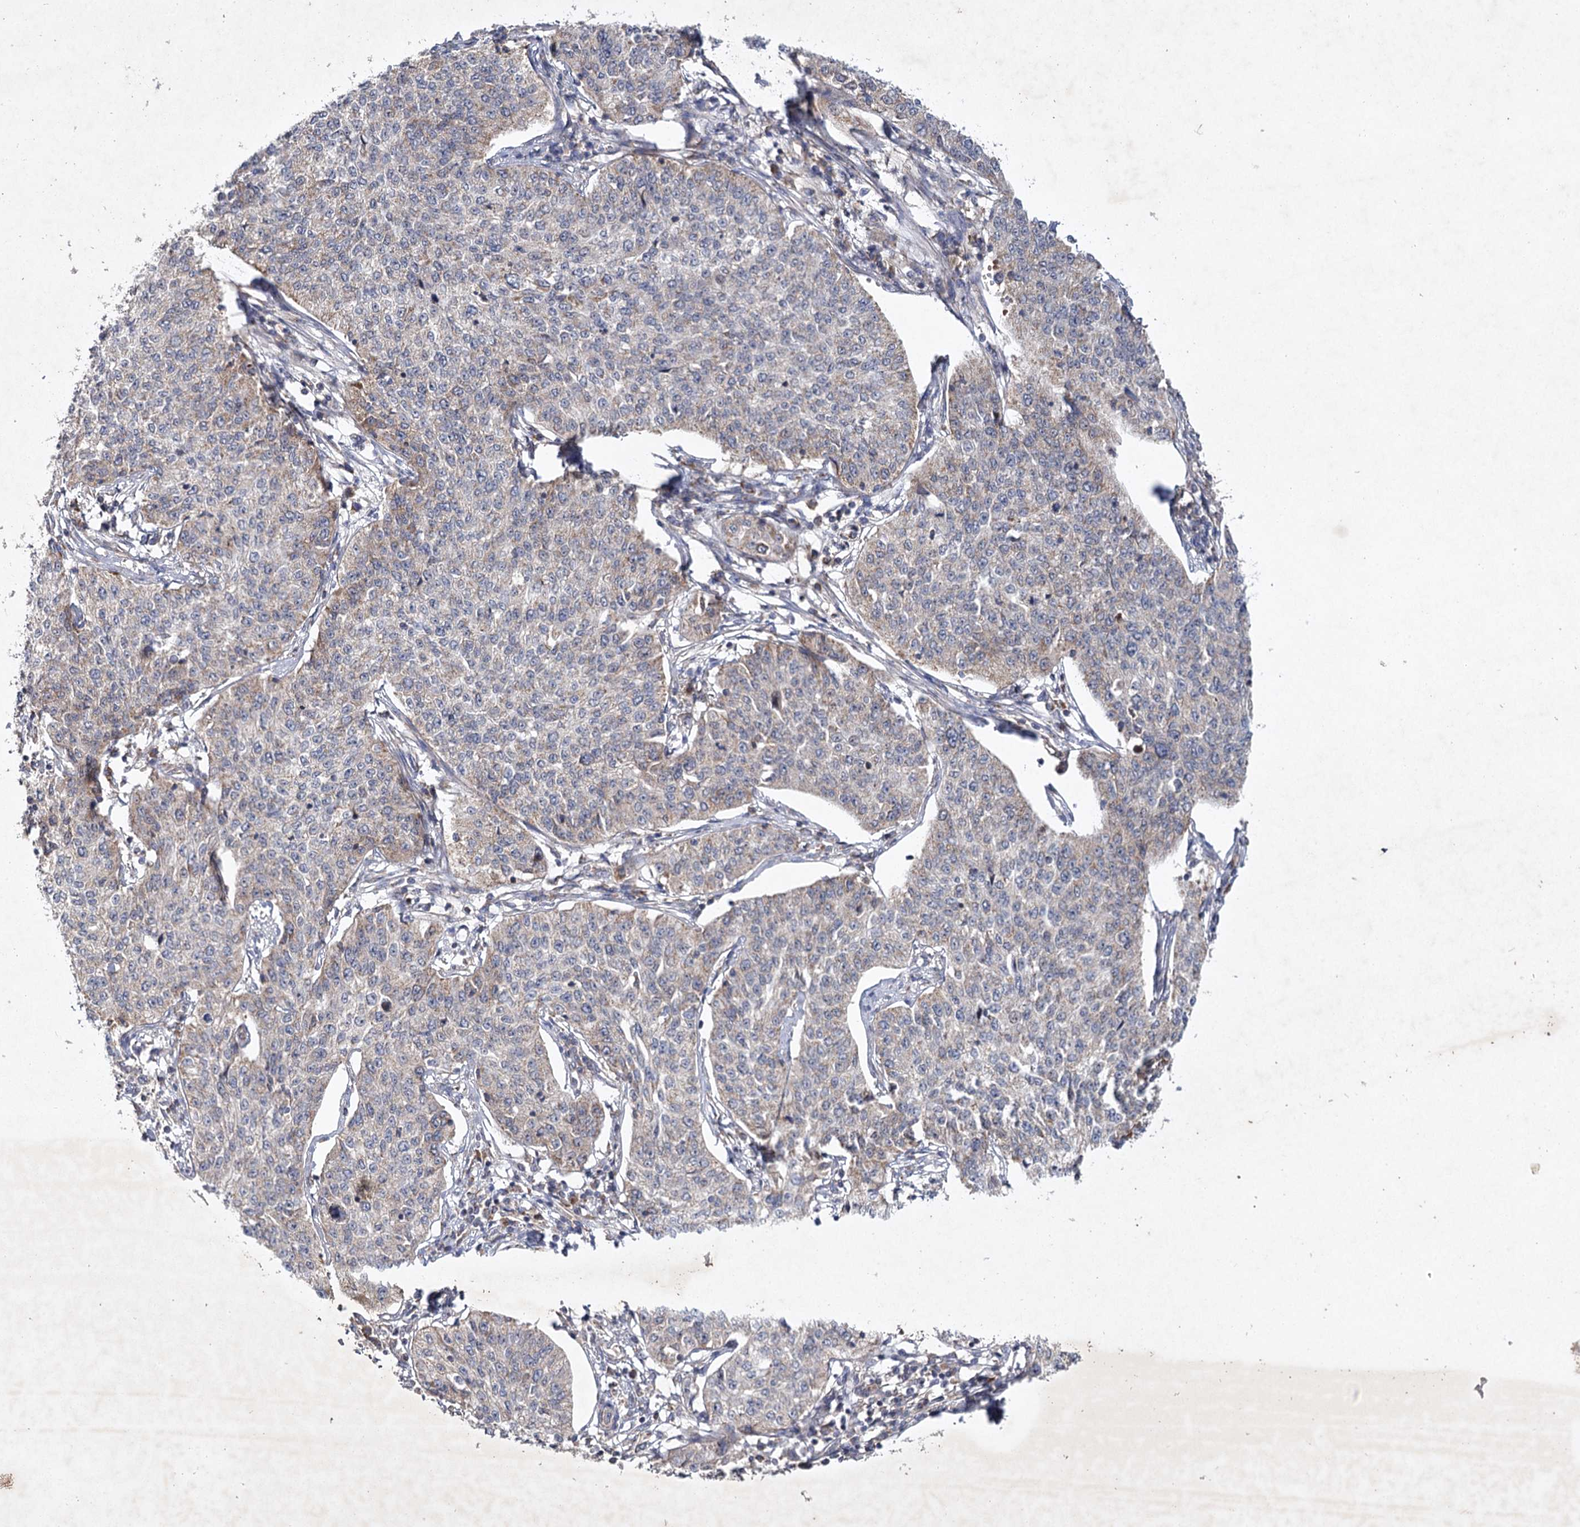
{"staining": {"intensity": "weak", "quantity": "<25%", "location": "cytoplasmic/membranous"}, "tissue": "cervical cancer", "cell_type": "Tumor cells", "image_type": "cancer", "snomed": [{"axis": "morphology", "description": "Squamous cell carcinoma, NOS"}, {"axis": "topography", "description": "Cervix"}], "caption": "Cervical squamous cell carcinoma was stained to show a protein in brown. There is no significant positivity in tumor cells. (Stains: DAB immunohistochemistry with hematoxylin counter stain, Microscopy: brightfield microscopy at high magnification).", "gene": "MRPL44", "patient": {"sex": "female", "age": 35}}